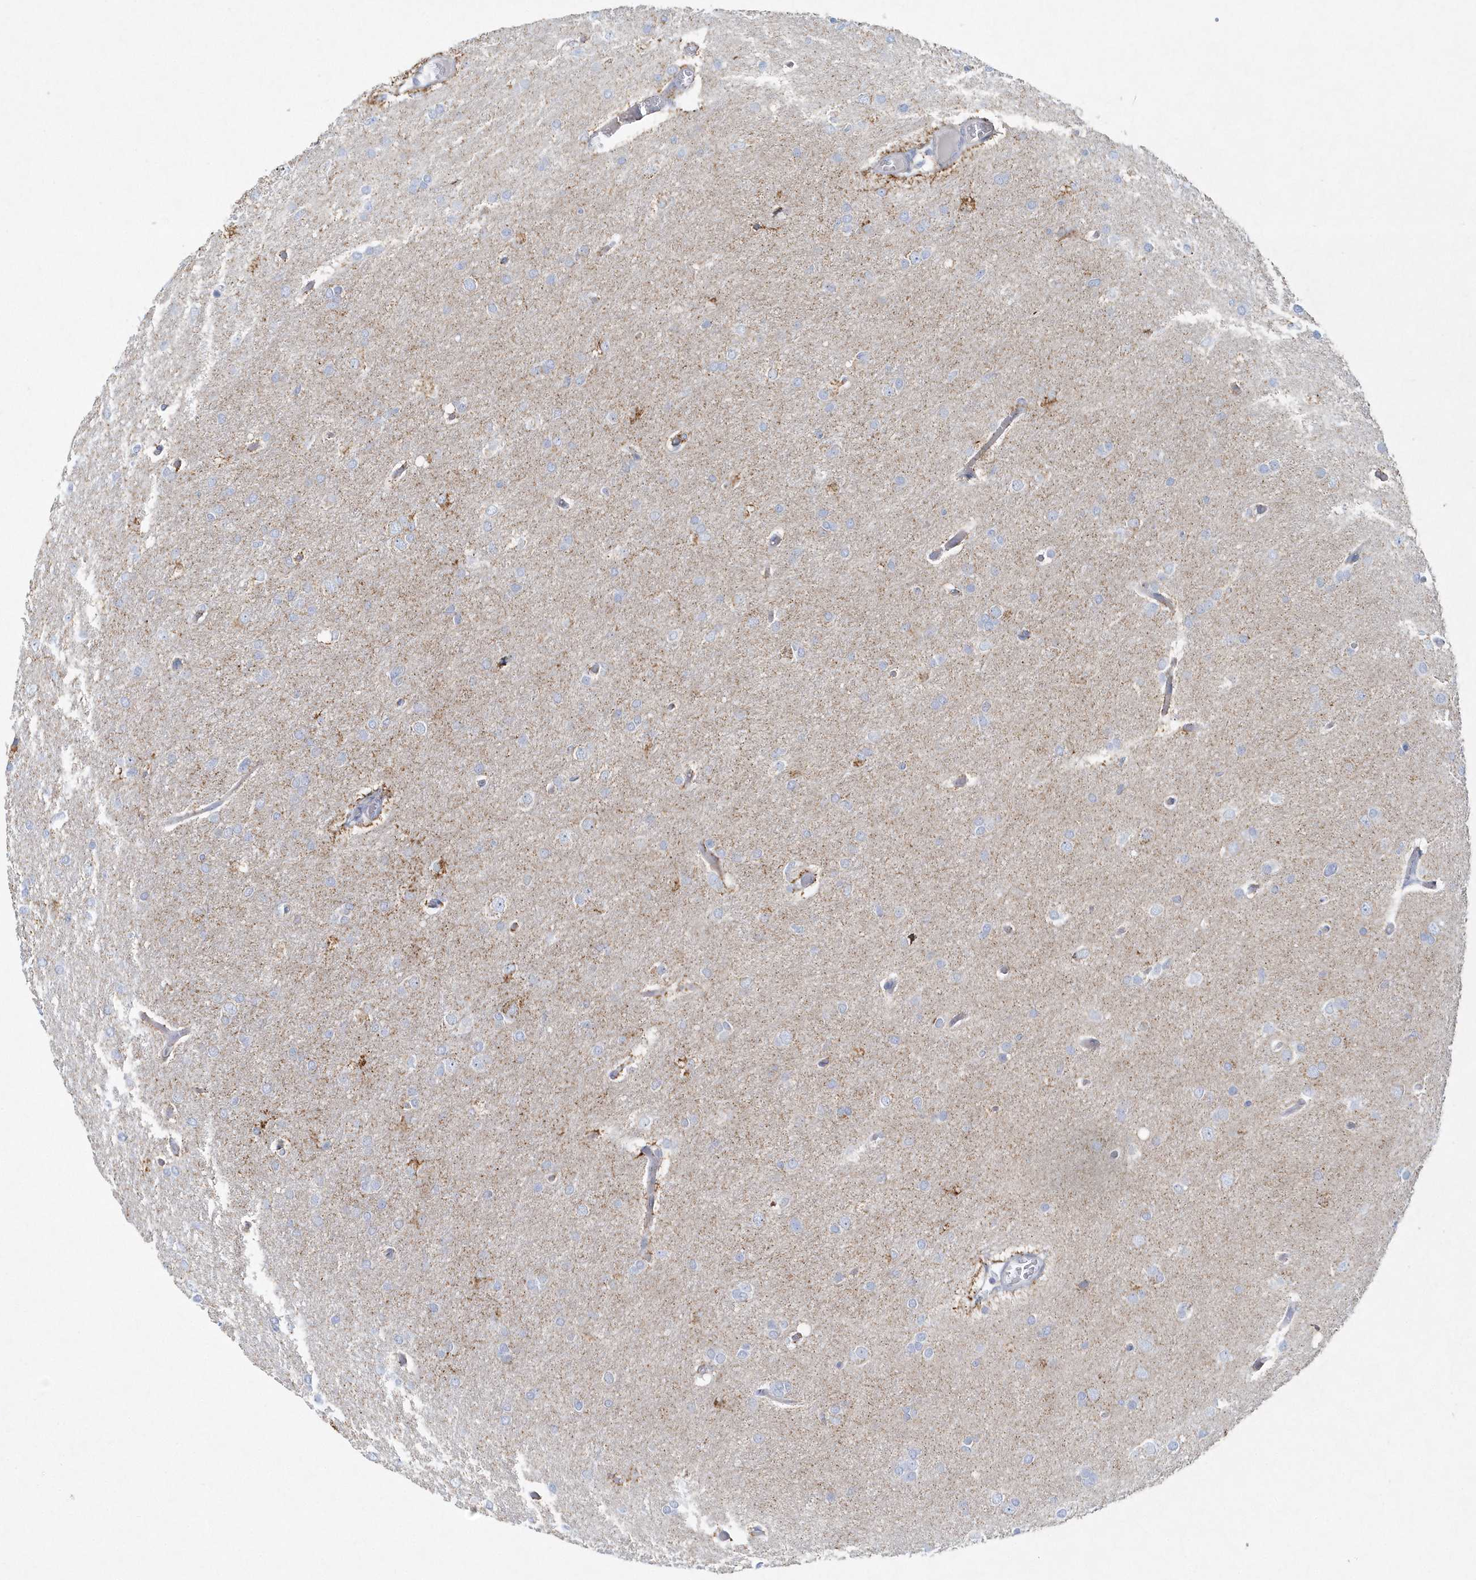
{"staining": {"intensity": "negative", "quantity": "none", "location": "none"}, "tissue": "glioma", "cell_type": "Tumor cells", "image_type": "cancer", "snomed": [{"axis": "morphology", "description": "Glioma, malignant, High grade"}, {"axis": "topography", "description": "Cerebral cortex"}], "caption": "DAB immunohistochemical staining of glioma displays no significant staining in tumor cells.", "gene": "DNAH1", "patient": {"sex": "female", "age": 36}}